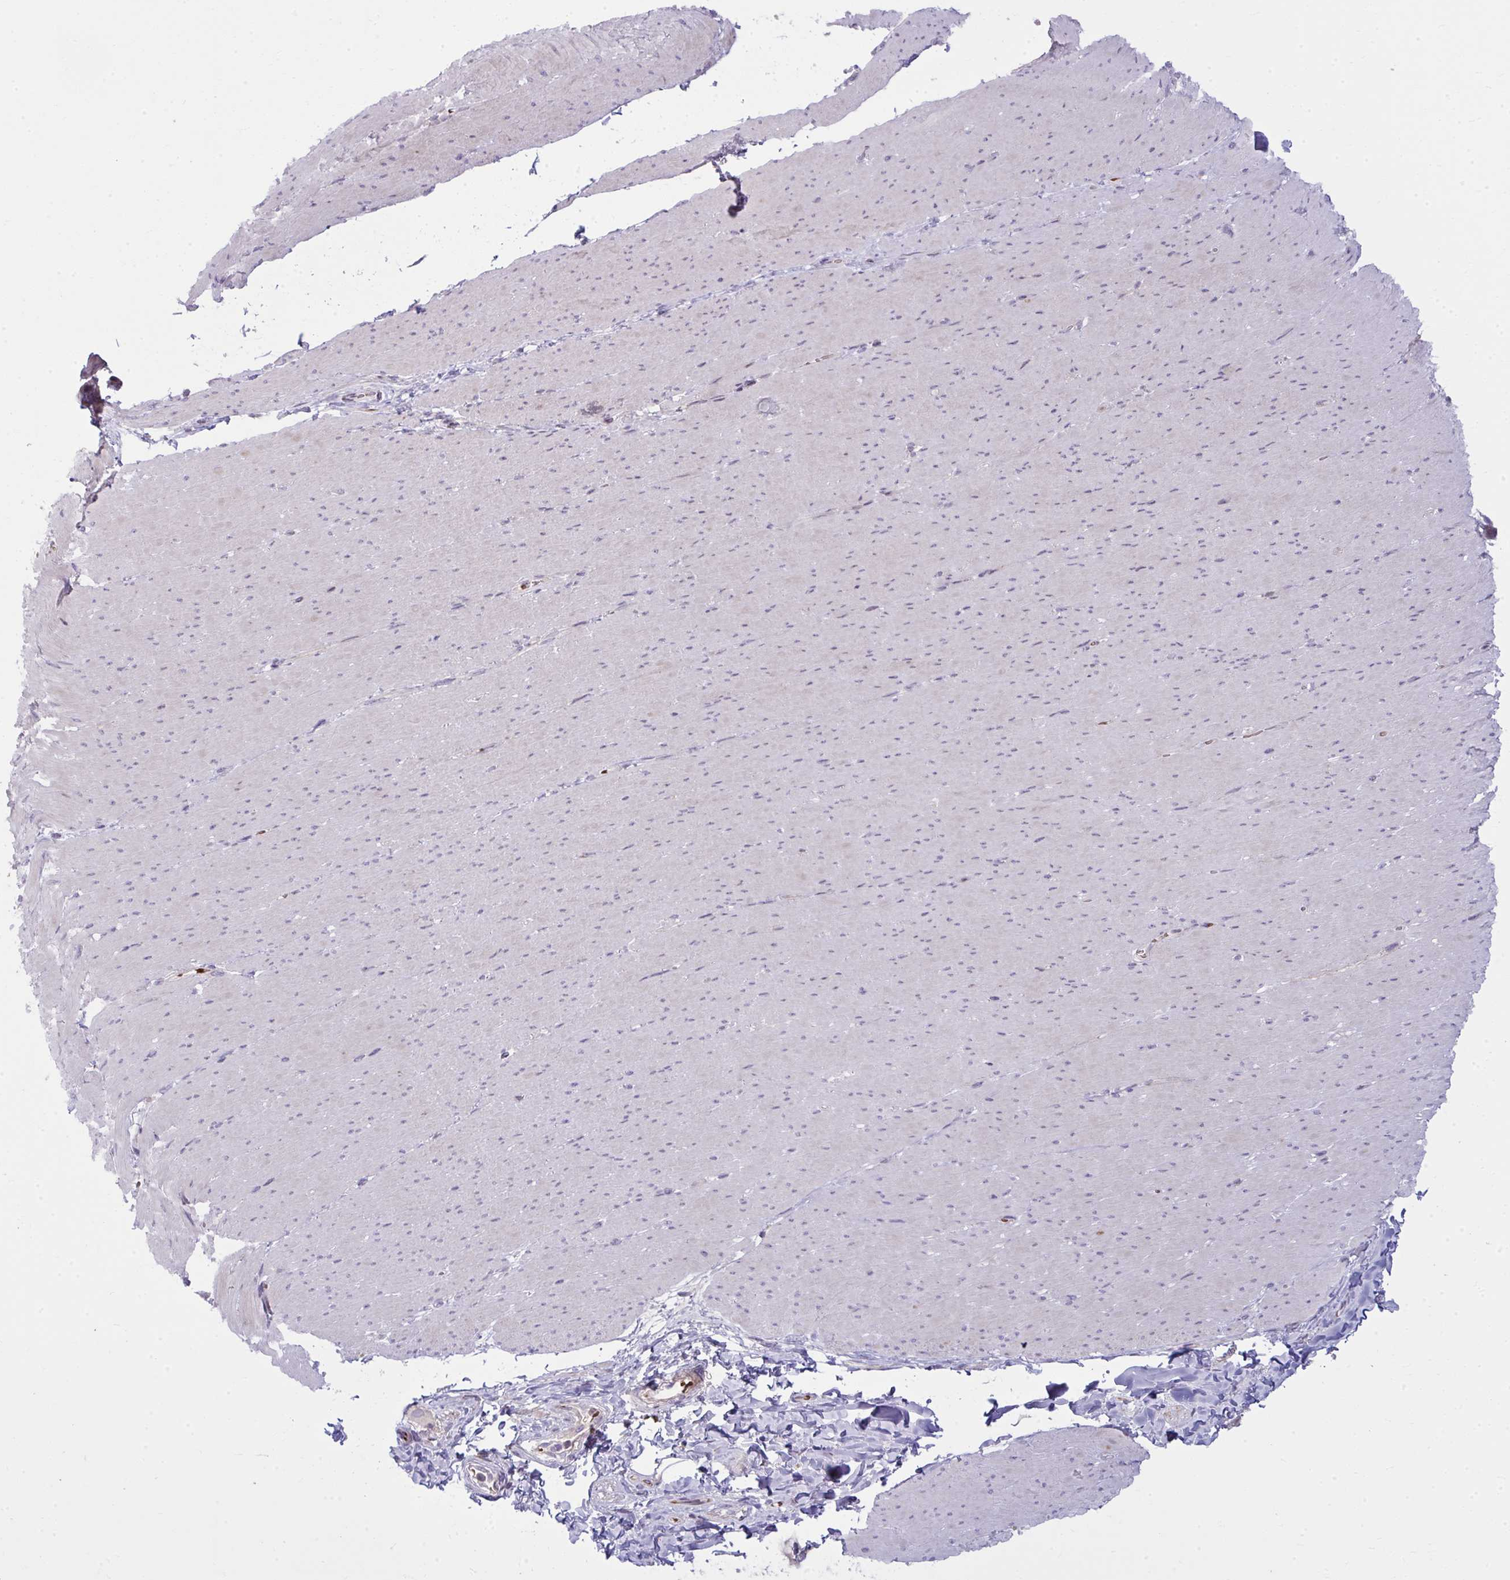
{"staining": {"intensity": "negative", "quantity": "none", "location": "none"}, "tissue": "smooth muscle", "cell_type": "Smooth muscle cells", "image_type": "normal", "snomed": [{"axis": "morphology", "description": "Normal tissue, NOS"}, {"axis": "topography", "description": "Smooth muscle"}, {"axis": "topography", "description": "Rectum"}], "caption": "This image is of unremarkable smooth muscle stained with IHC to label a protein in brown with the nuclei are counter-stained blue. There is no expression in smooth muscle cells. (Stains: DAB immunohistochemistry with hematoxylin counter stain, Microscopy: brightfield microscopy at high magnification).", "gene": "SLC14A1", "patient": {"sex": "male", "age": 53}}